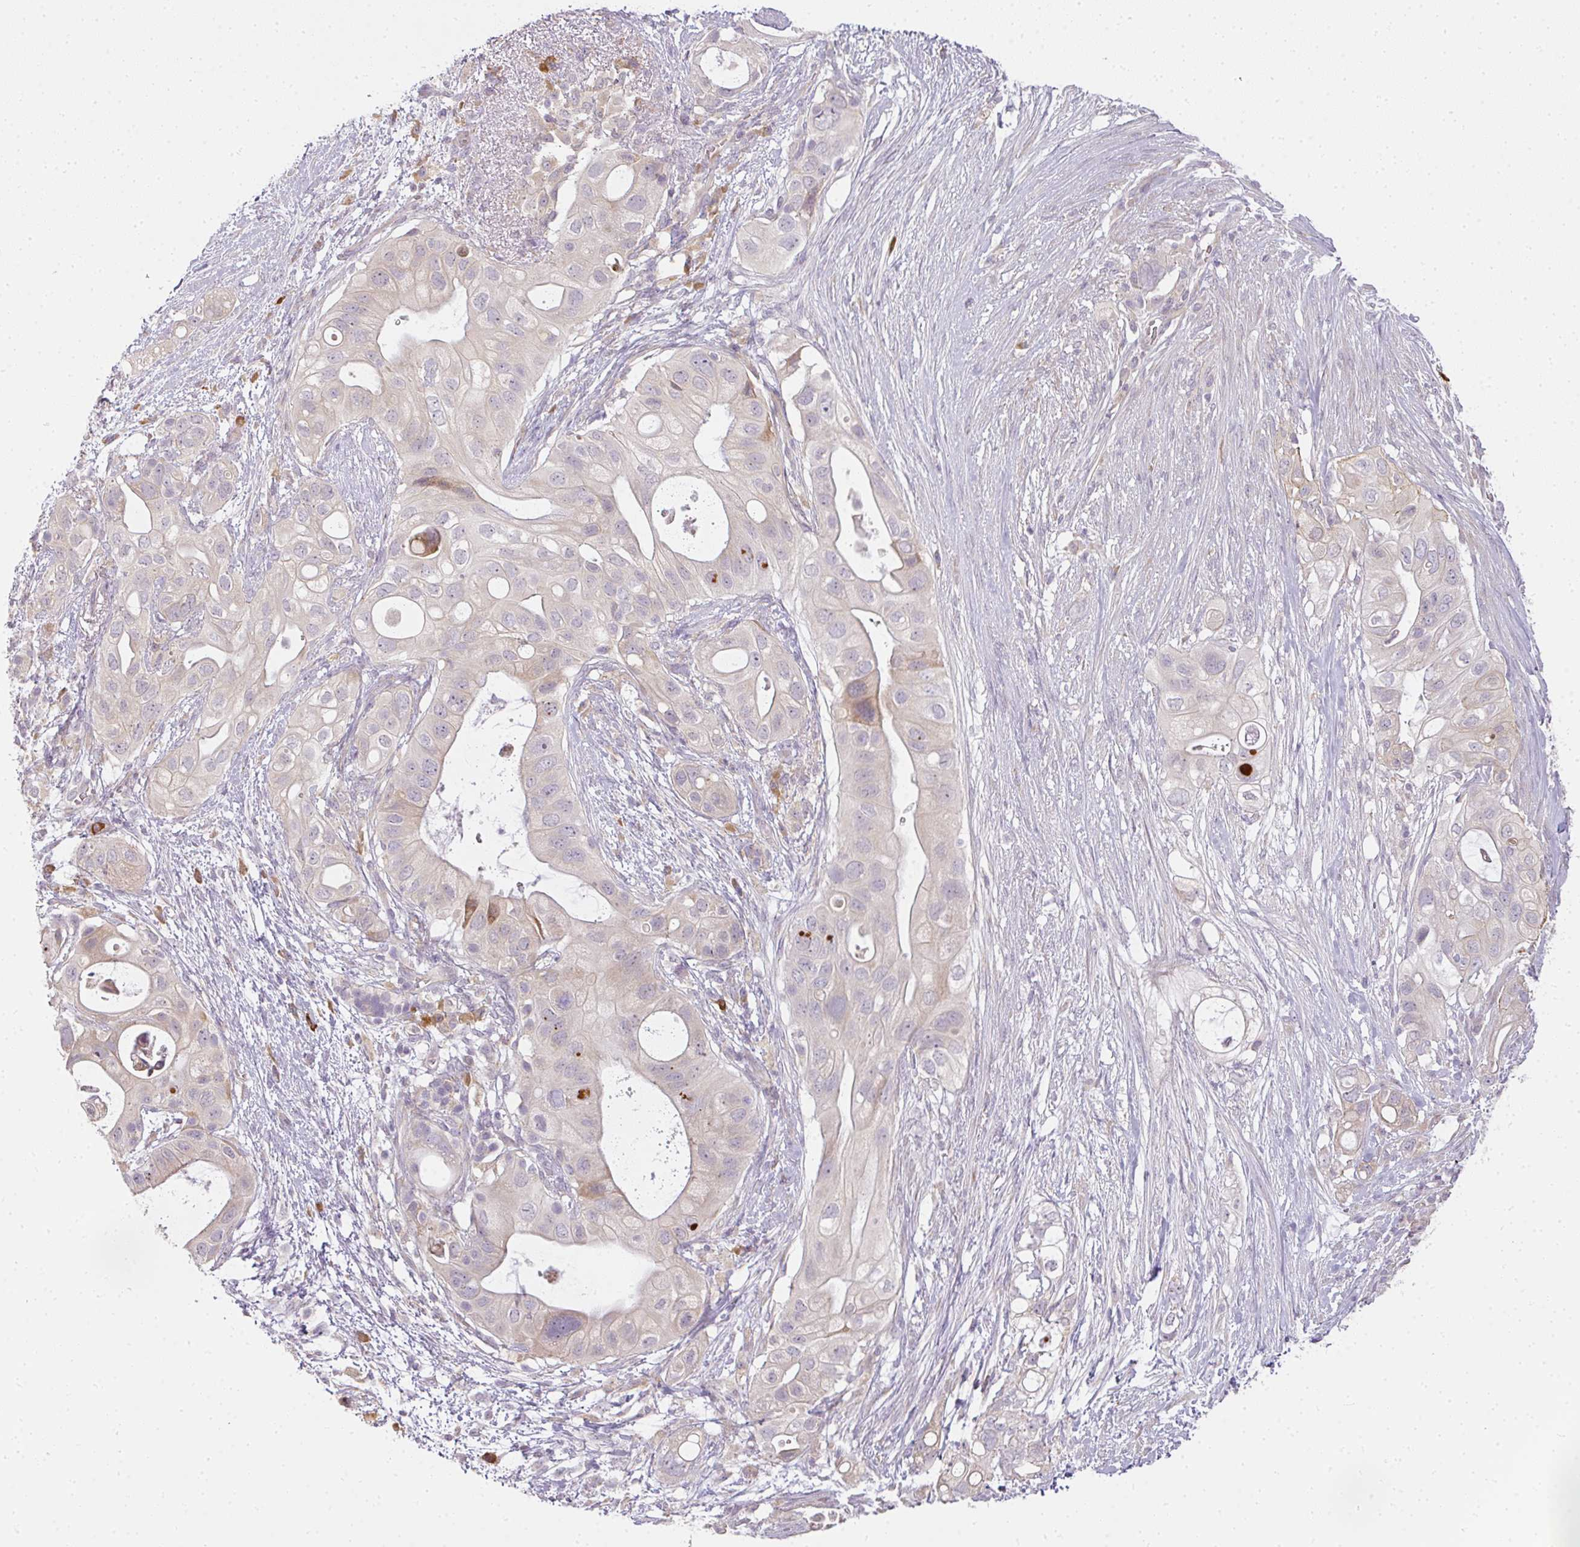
{"staining": {"intensity": "weak", "quantity": "<25%", "location": "cytoplasmic/membranous"}, "tissue": "pancreatic cancer", "cell_type": "Tumor cells", "image_type": "cancer", "snomed": [{"axis": "morphology", "description": "Adenocarcinoma, NOS"}, {"axis": "topography", "description": "Pancreas"}], "caption": "Immunohistochemical staining of adenocarcinoma (pancreatic) exhibits no significant positivity in tumor cells.", "gene": "MED19", "patient": {"sex": "female", "age": 72}}